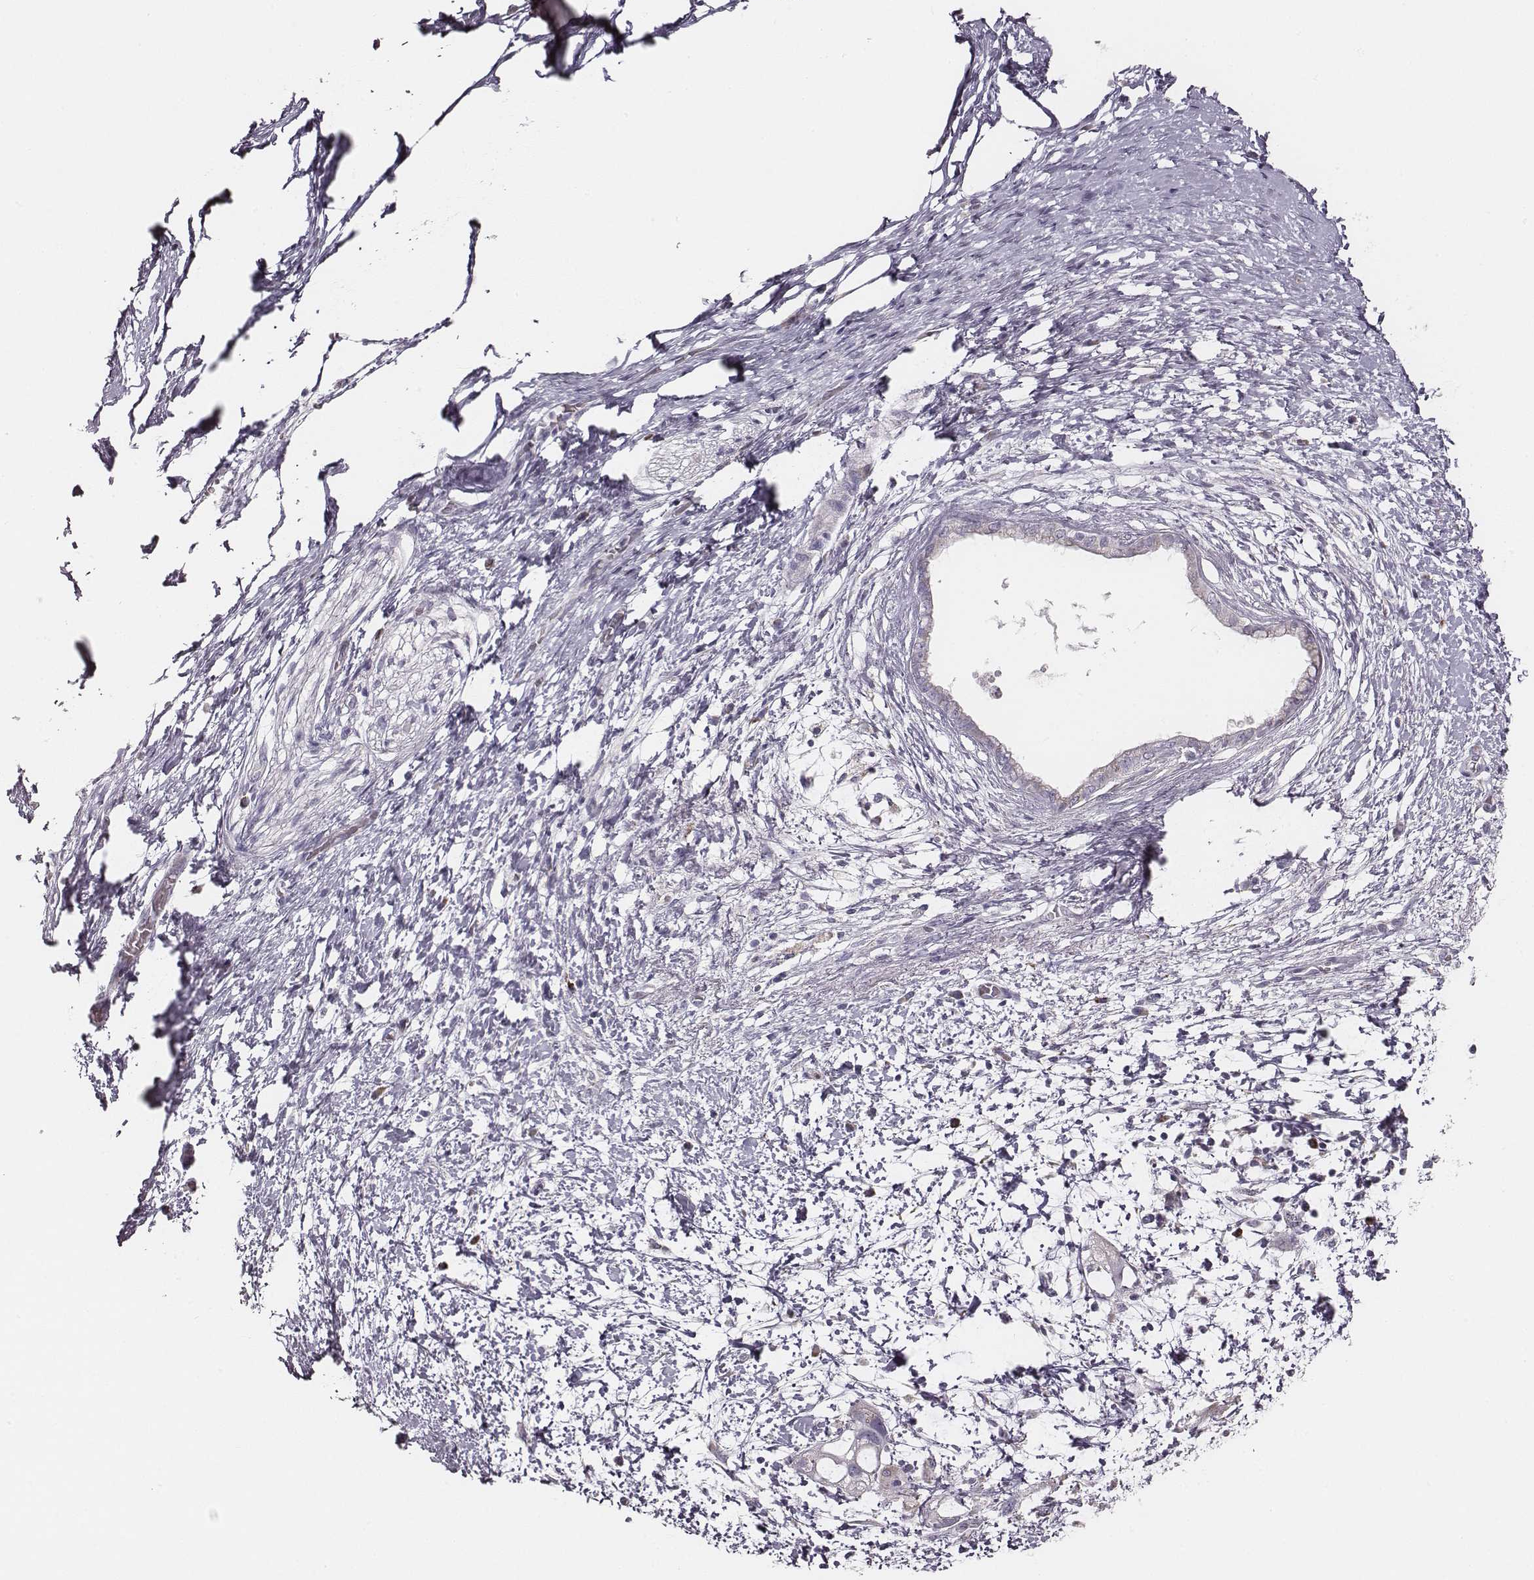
{"staining": {"intensity": "negative", "quantity": "none", "location": "none"}, "tissue": "pancreatic cancer", "cell_type": "Tumor cells", "image_type": "cancer", "snomed": [{"axis": "morphology", "description": "Adenocarcinoma, NOS"}, {"axis": "topography", "description": "Pancreas"}], "caption": "Immunohistochemical staining of human pancreatic cancer (adenocarcinoma) shows no significant expression in tumor cells.", "gene": "UBL4B", "patient": {"sex": "female", "age": 72}}